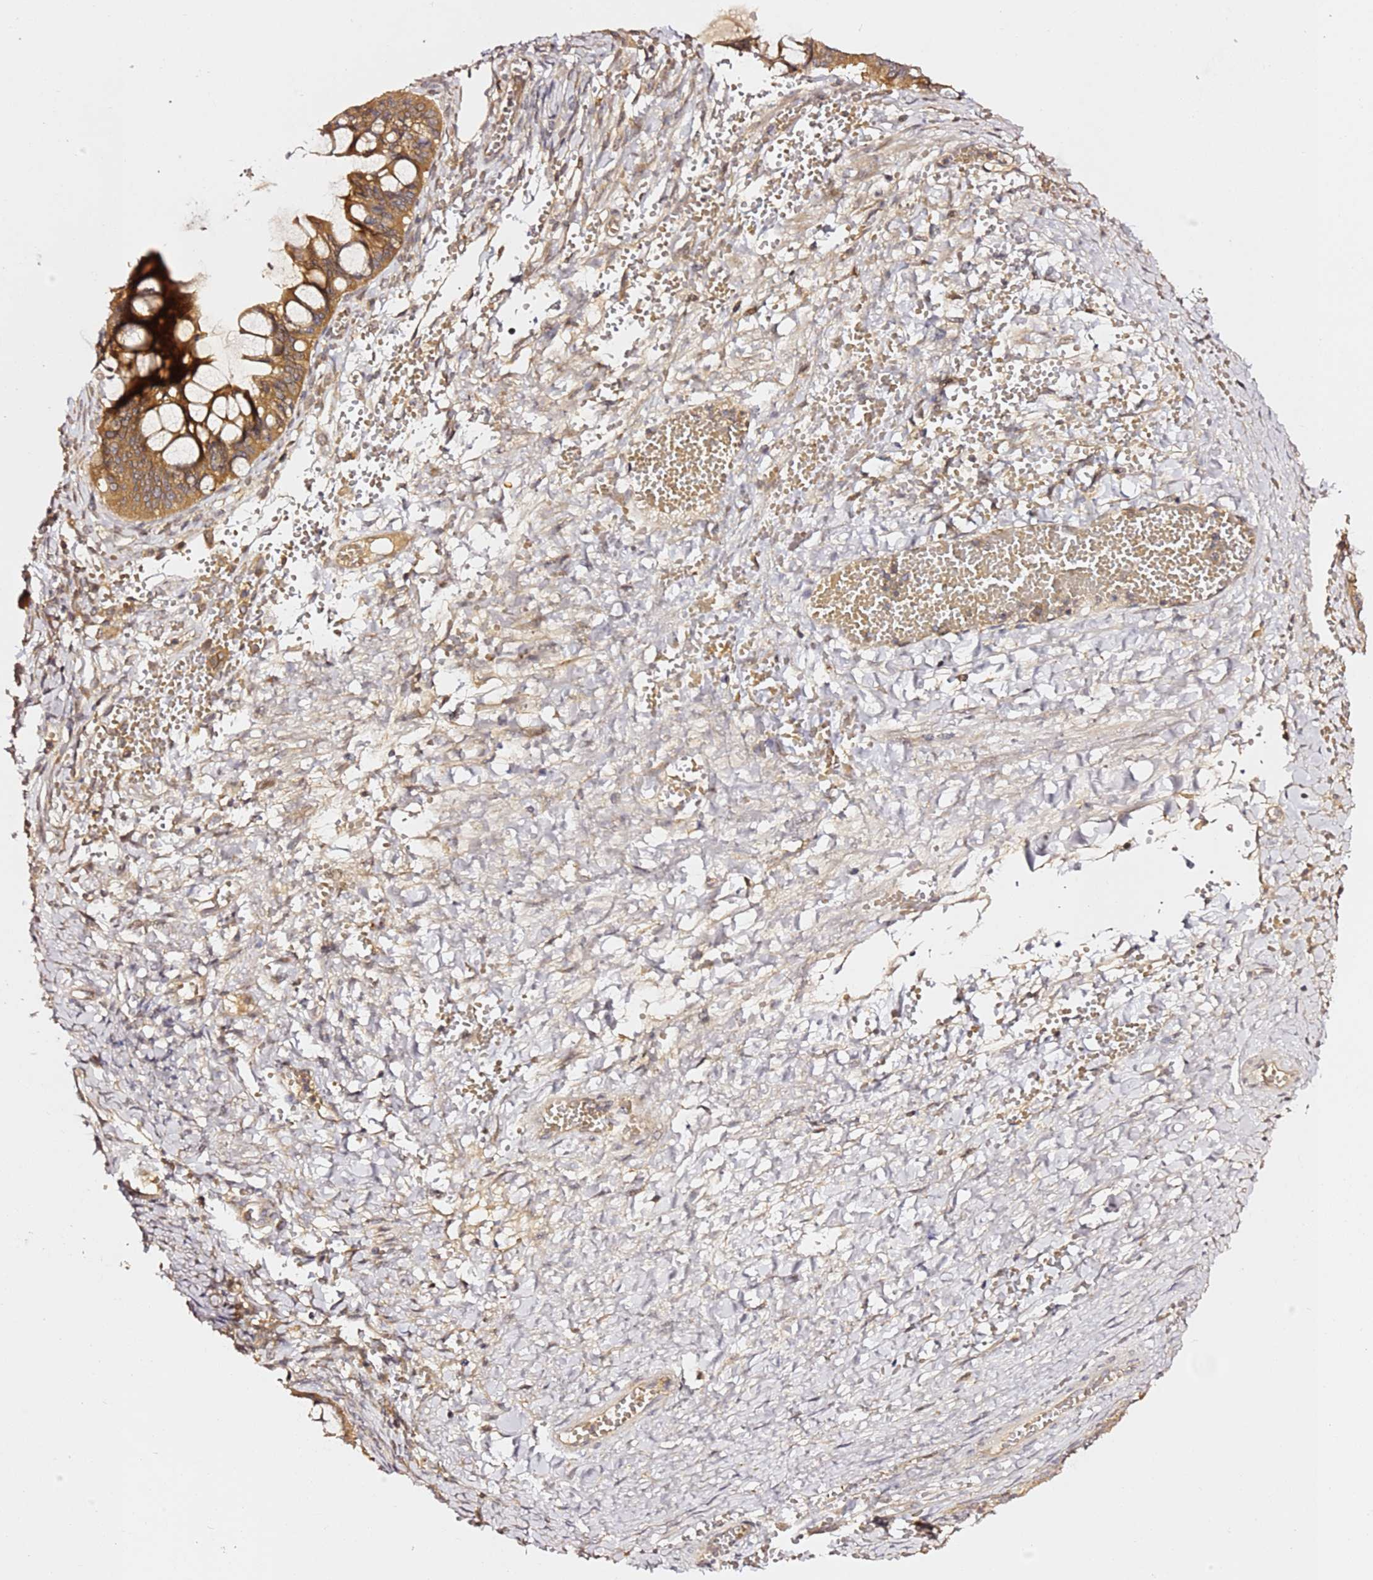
{"staining": {"intensity": "moderate", "quantity": ">75%", "location": "cytoplasmic/membranous"}, "tissue": "ovarian cancer", "cell_type": "Tumor cells", "image_type": "cancer", "snomed": [{"axis": "morphology", "description": "Cystadenocarcinoma, mucinous, NOS"}, {"axis": "topography", "description": "Ovary"}], "caption": "A micrograph showing moderate cytoplasmic/membranous expression in approximately >75% of tumor cells in ovarian cancer (mucinous cystadenocarcinoma), as visualized by brown immunohistochemical staining.", "gene": "OSBPL2", "patient": {"sex": "female", "age": 73}}